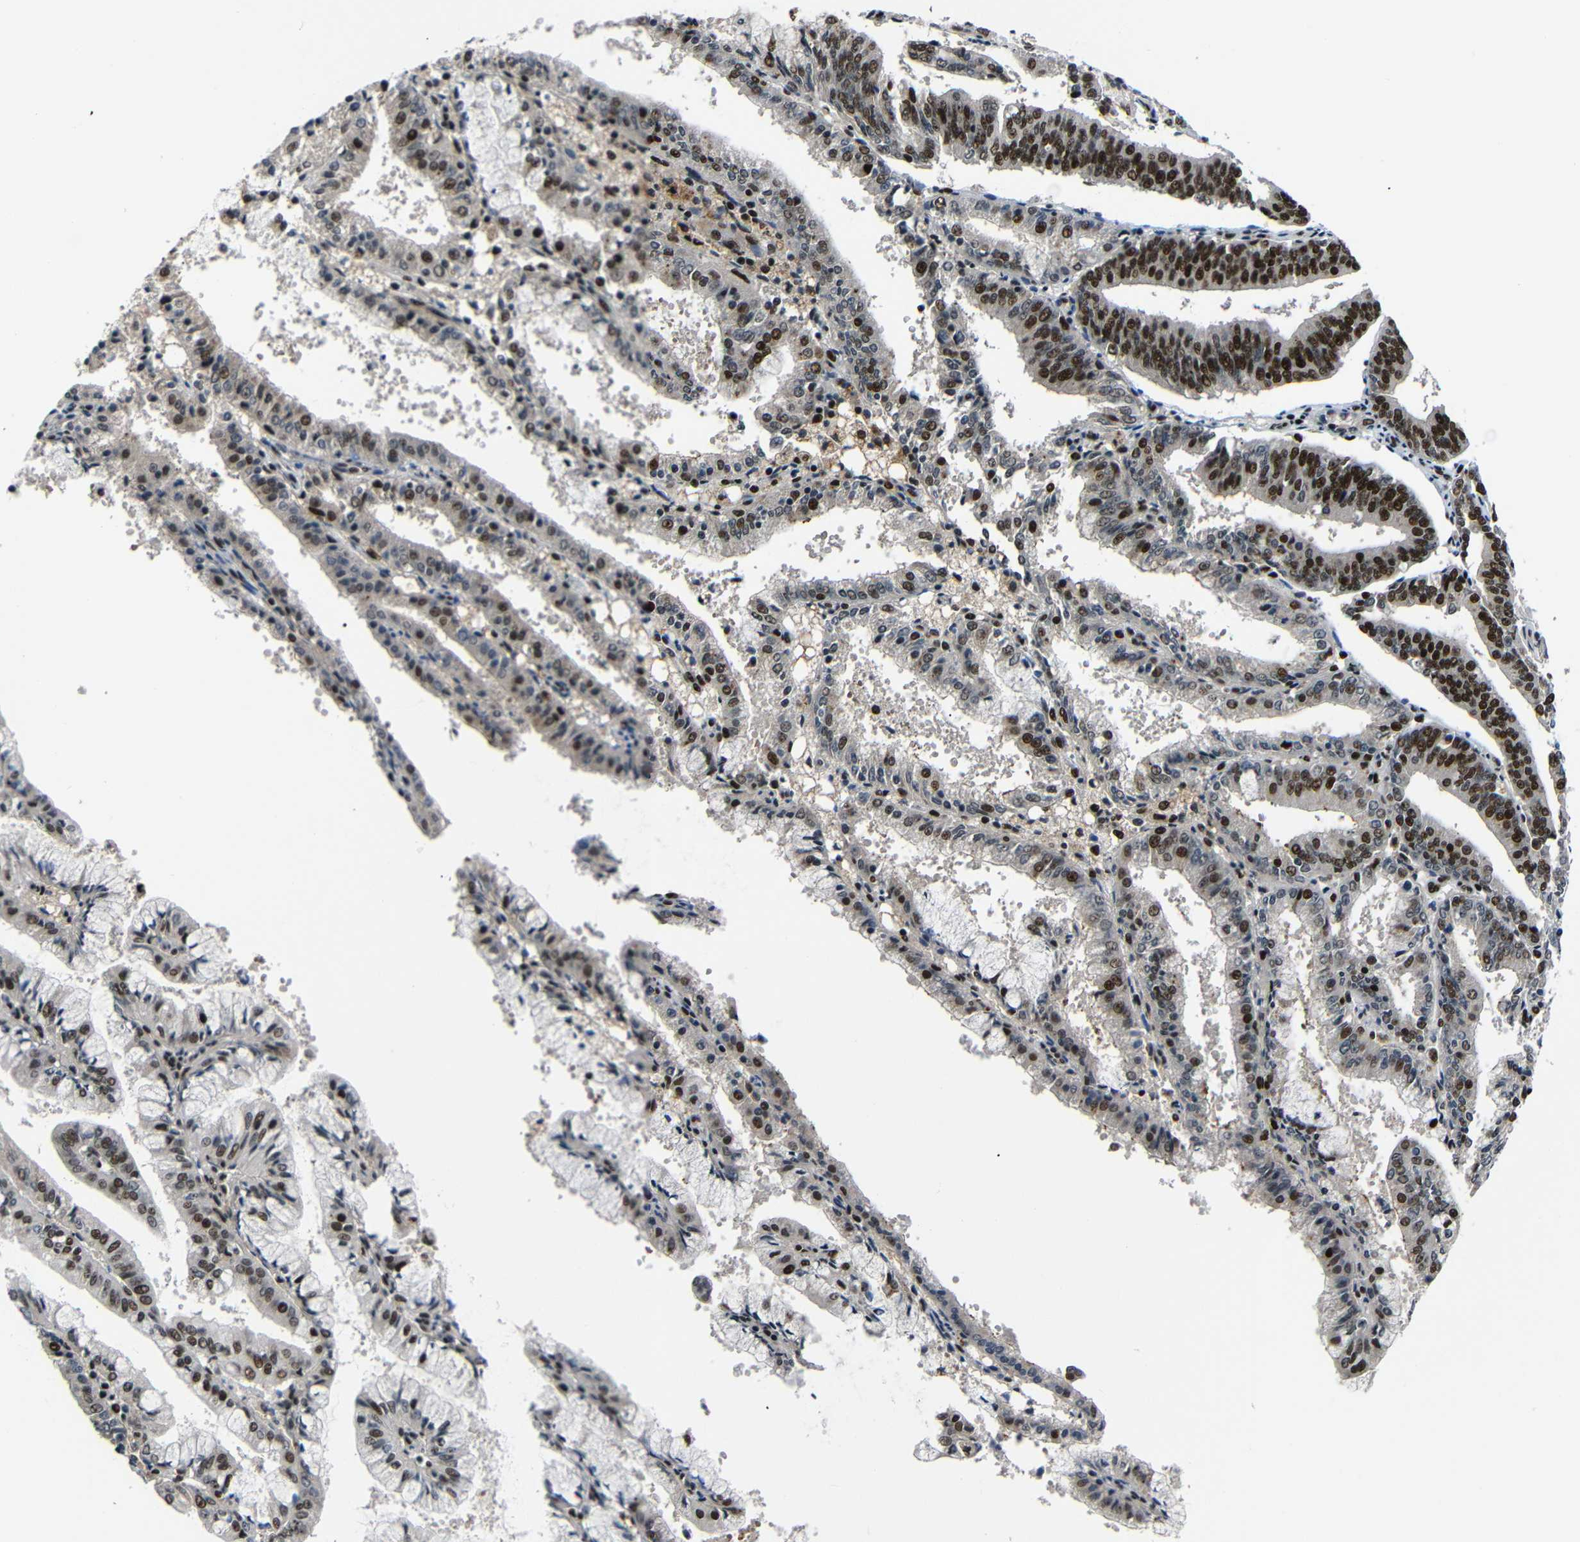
{"staining": {"intensity": "strong", "quantity": ">75%", "location": "nuclear"}, "tissue": "endometrial cancer", "cell_type": "Tumor cells", "image_type": "cancer", "snomed": [{"axis": "morphology", "description": "Adenocarcinoma, NOS"}, {"axis": "topography", "description": "Endometrium"}], "caption": "Immunohistochemical staining of endometrial cancer reveals high levels of strong nuclear protein staining in approximately >75% of tumor cells.", "gene": "SETDB2", "patient": {"sex": "female", "age": 63}}